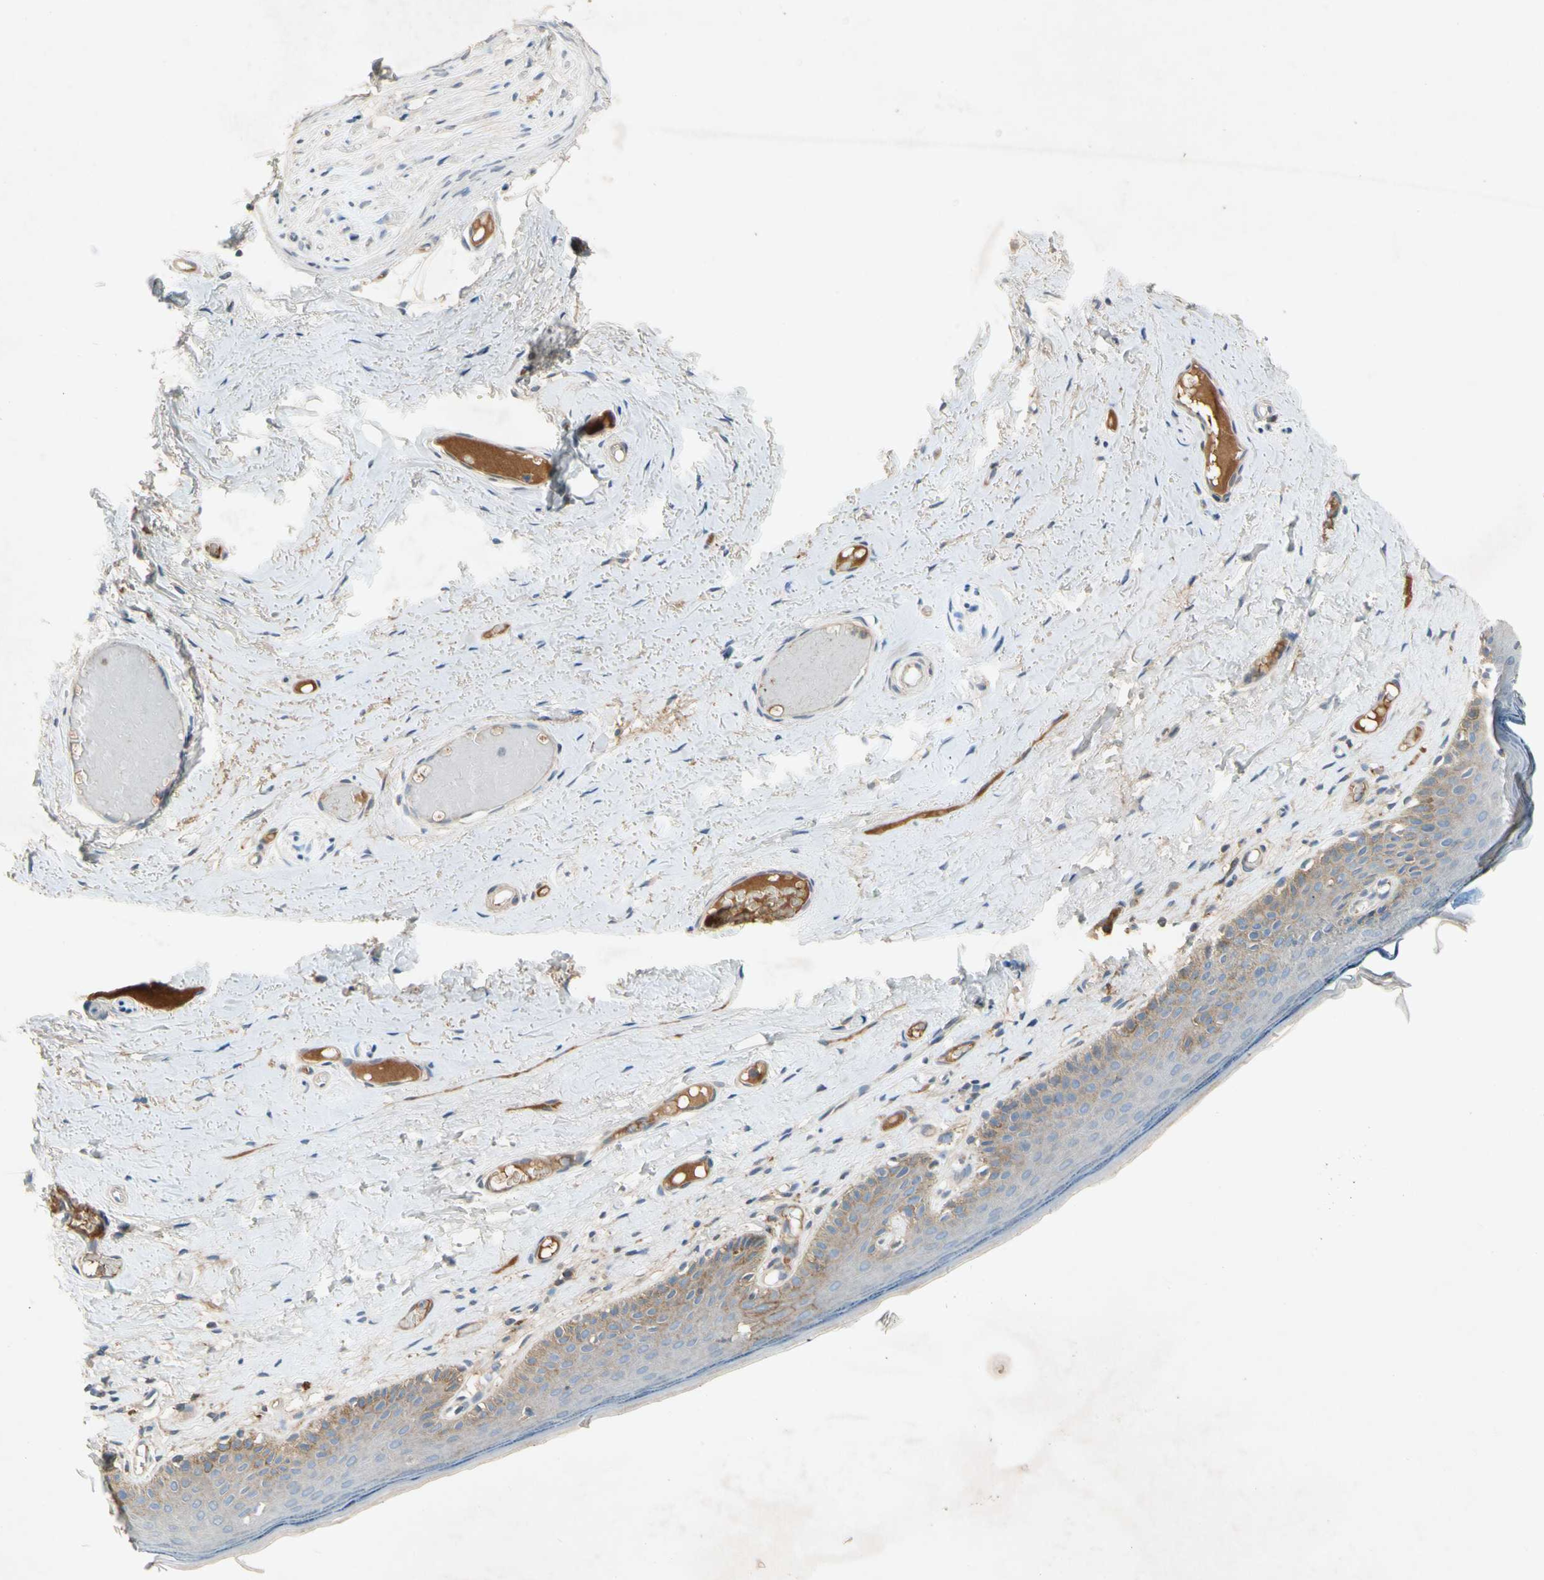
{"staining": {"intensity": "moderate", "quantity": "25%-75%", "location": "cytoplasmic/membranous"}, "tissue": "skin", "cell_type": "Epidermal cells", "image_type": "normal", "snomed": [{"axis": "morphology", "description": "Normal tissue, NOS"}, {"axis": "topography", "description": "Vulva"}], "caption": "This micrograph shows unremarkable skin stained with immunohistochemistry to label a protein in brown. The cytoplasmic/membranous of epidermal cells show moderate positivity for the protein. Nuclei are counter-stained blue.", "gene": "NDFIP2", "patient": {"sex": "female", "age": 54}}